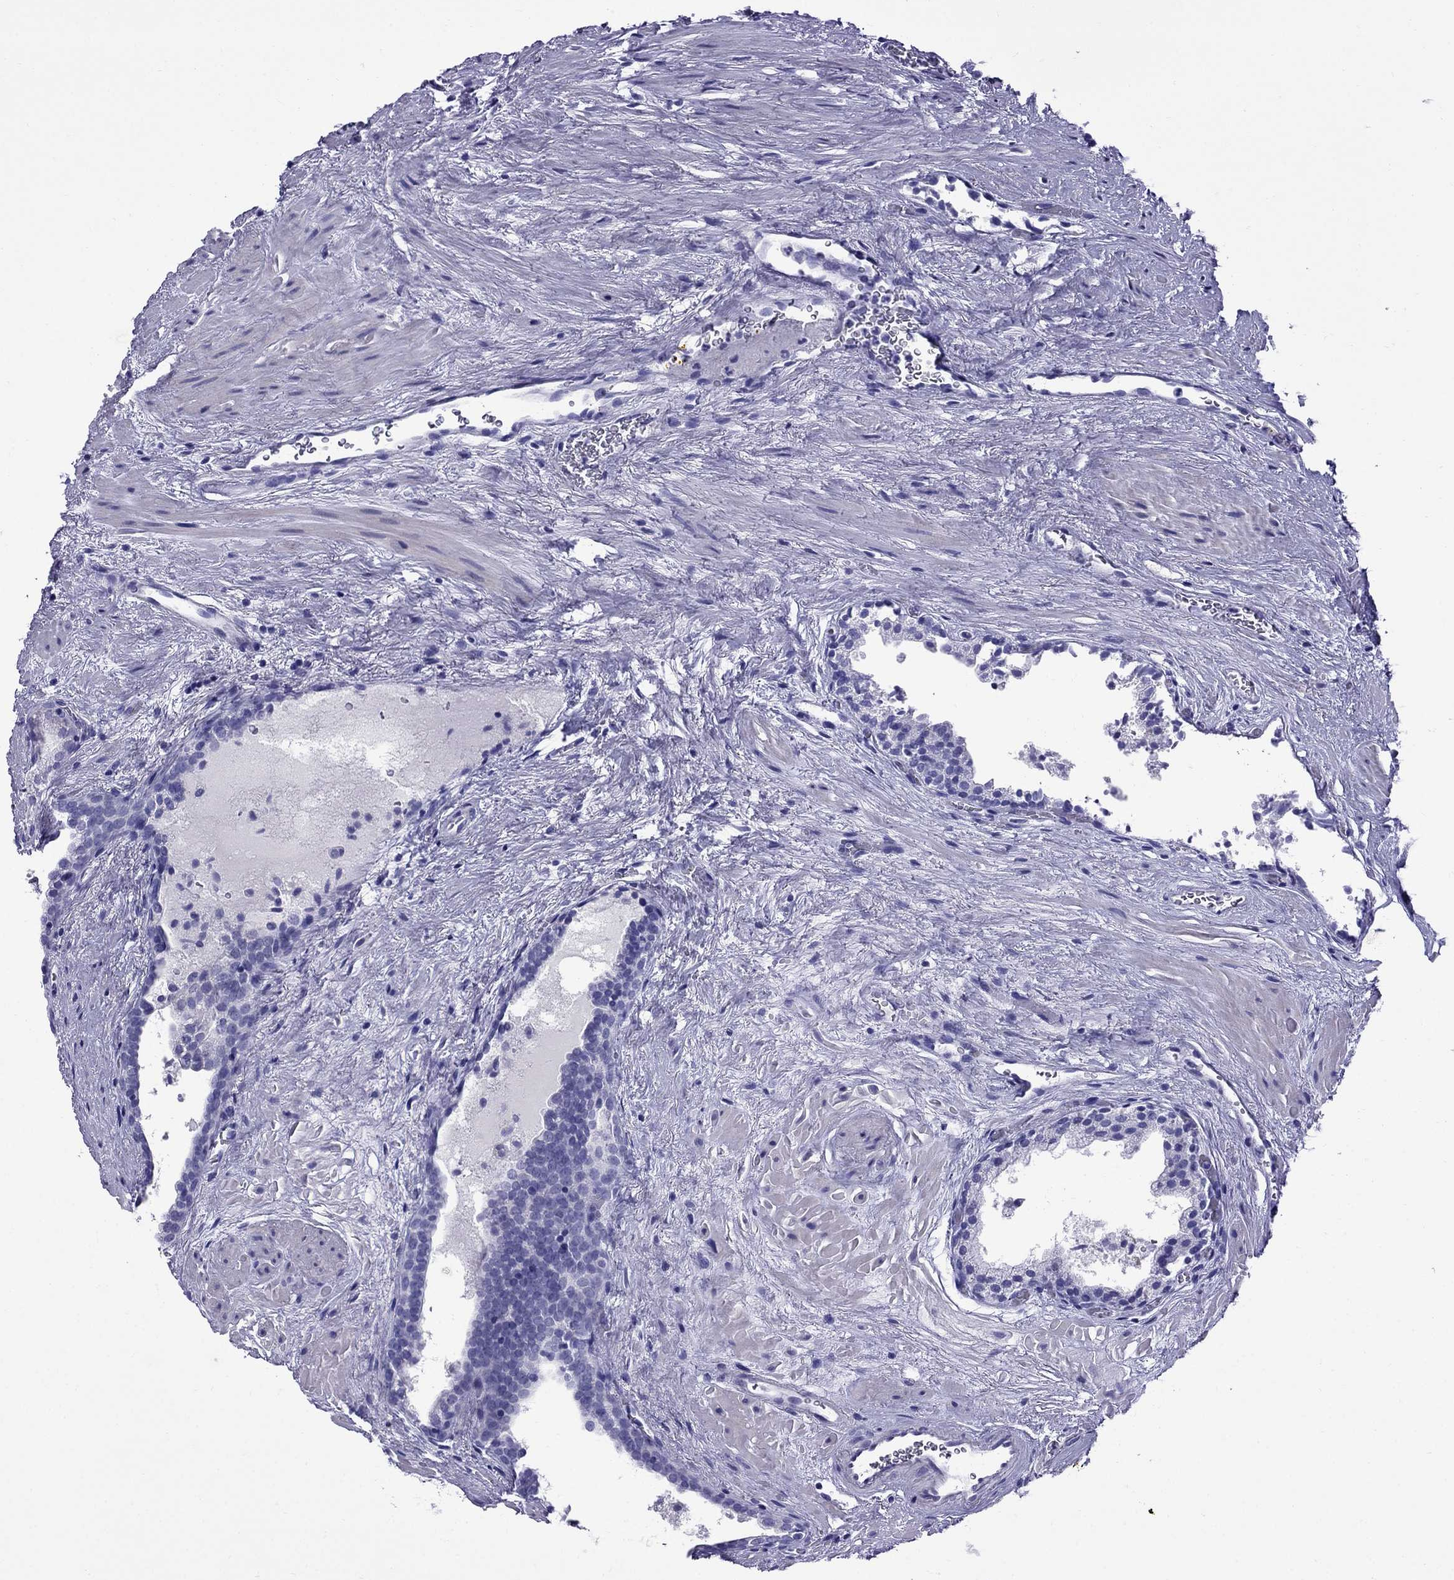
{"staining": {"intensity": "negative", "quantity": "none", "location": "none"}, "tissue": "prostate cancer", "cell_type": "Tumor cells", "image_type": "cancer", "snomed": [{"axis": "morphology", "description": "Adenocarcinoma, NOS"}, {"axis": "topography", "description": "Prostate"}], "caption": "Immunohistochemistry (IHC) photomicrograph of adenocarcinoma (prostate) stained for a protein (brown), which reveals no positivity in tumor cells.", "gene": "CRYBA1", "patient": {"sex": "male", "age": 66}}